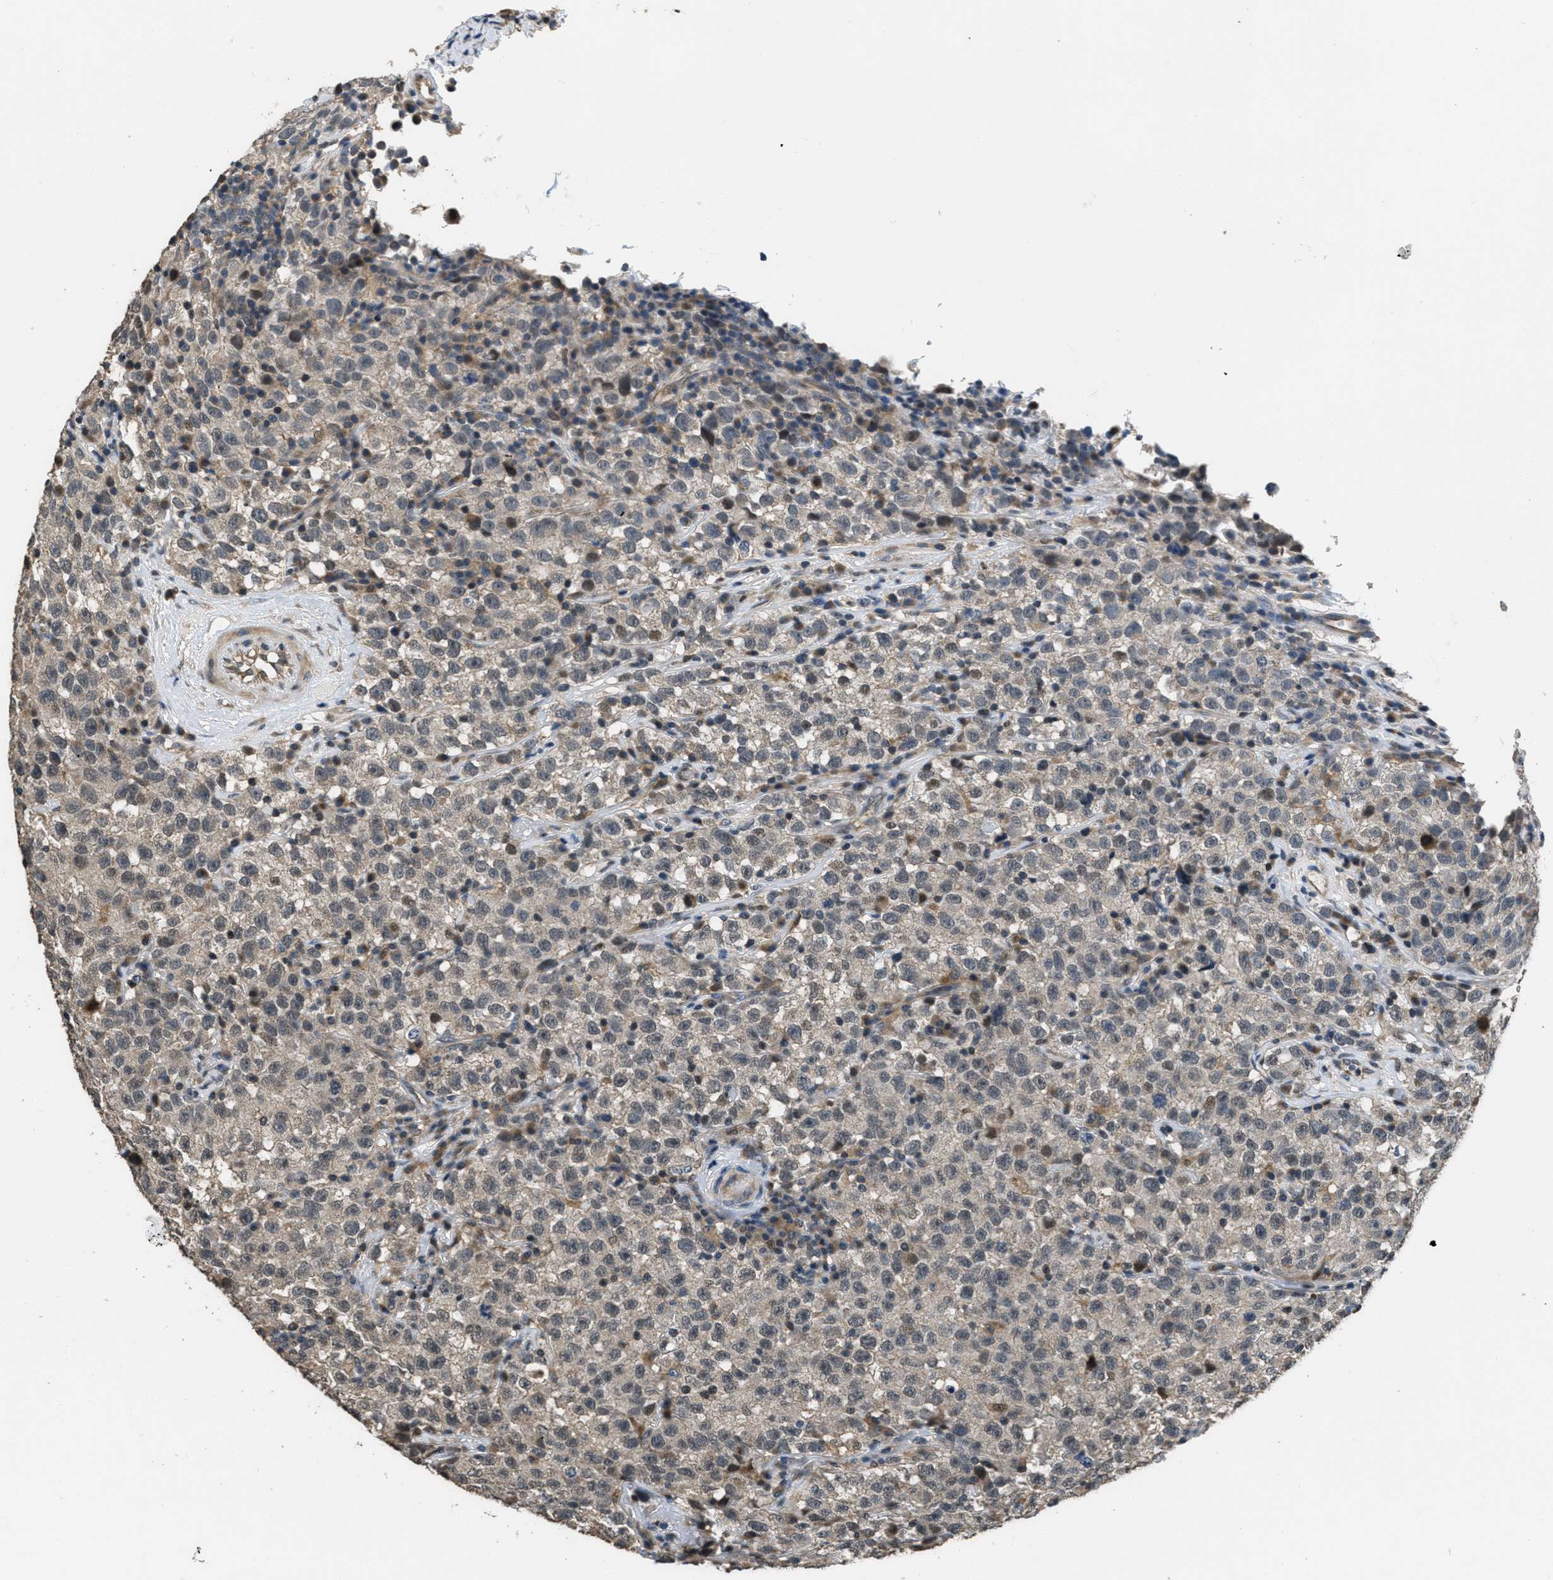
{"staining": {"intensity": "weak", "quantity": "25%-75%", "location": "cytoplasmic/membranous,nuclear"}, "tissue": "testis cancer", "cell_type": "Tumor cells", "image_type": "cancer", "snomed": [{"axis": "morphology", "description": "Seminoma, NOS"}, {"axis": "topography", "description": "Testis"}], "caption": "Protein analysis of seminoma (testis) tissue shows weak cytoplasmic/membranous and nuclear staining in about 25%-75% of tumor cells.", "gene": "NAT1", "patient": {"sex": "male", "age": 22}}